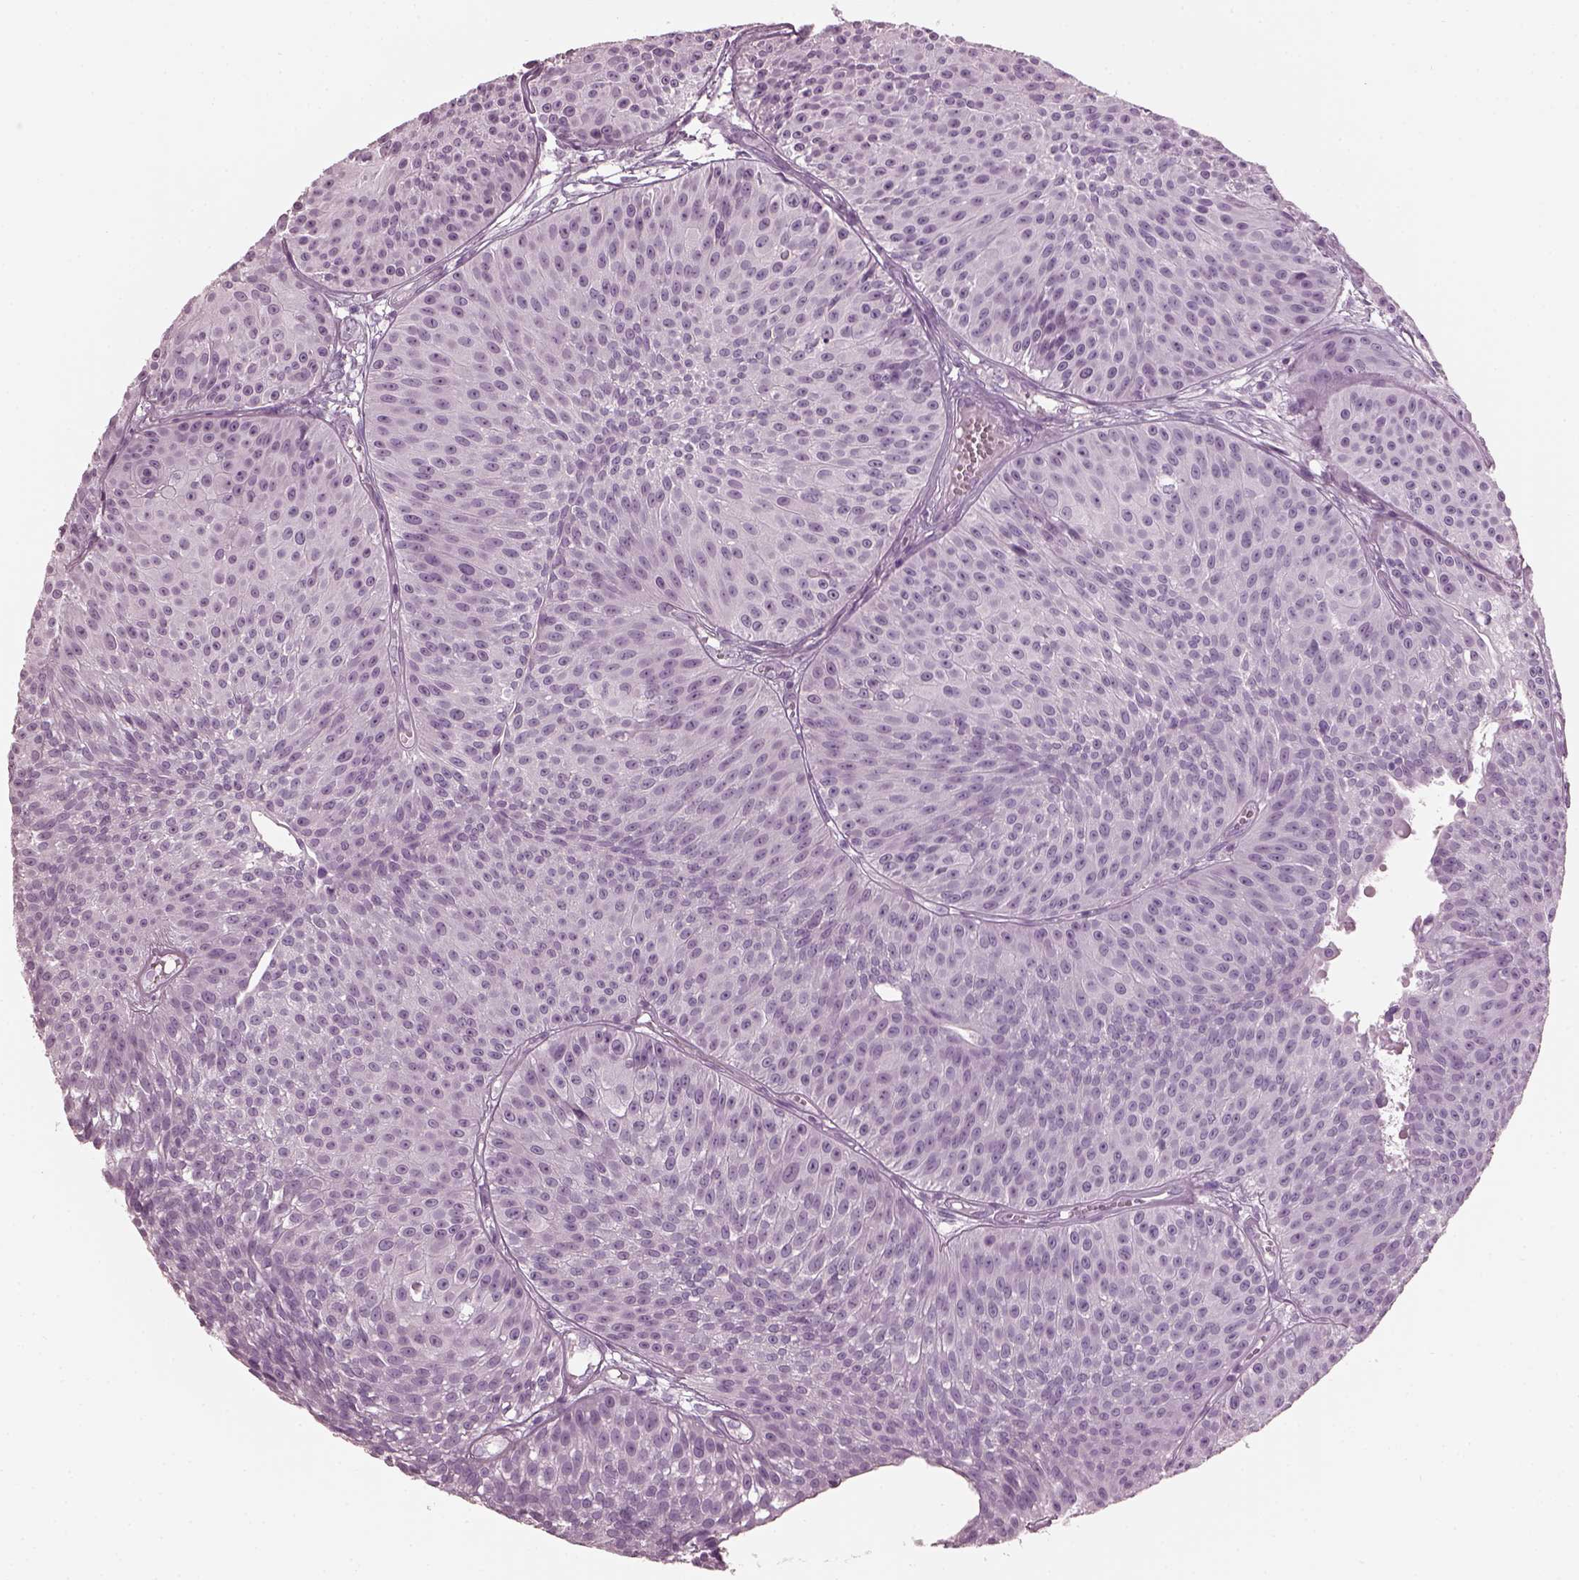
{"staining": {"intensity": "negative", "quantity": "none", "location": "none"}, "tissue": "urothelial cancer", "cell_type": "Tumor cells", "image_type": "cancer", "snomed": [{"axis": "morphology", "description": "Urothelial carcinoma, Low grade"}, {"axis": "topography", "description": "Urinary bladder"}], "caption": "Tumor cells show no significant staining in urothelial cancer.", "gene": "HYDIN", "patient": {"sex": "male", "age": 63}}